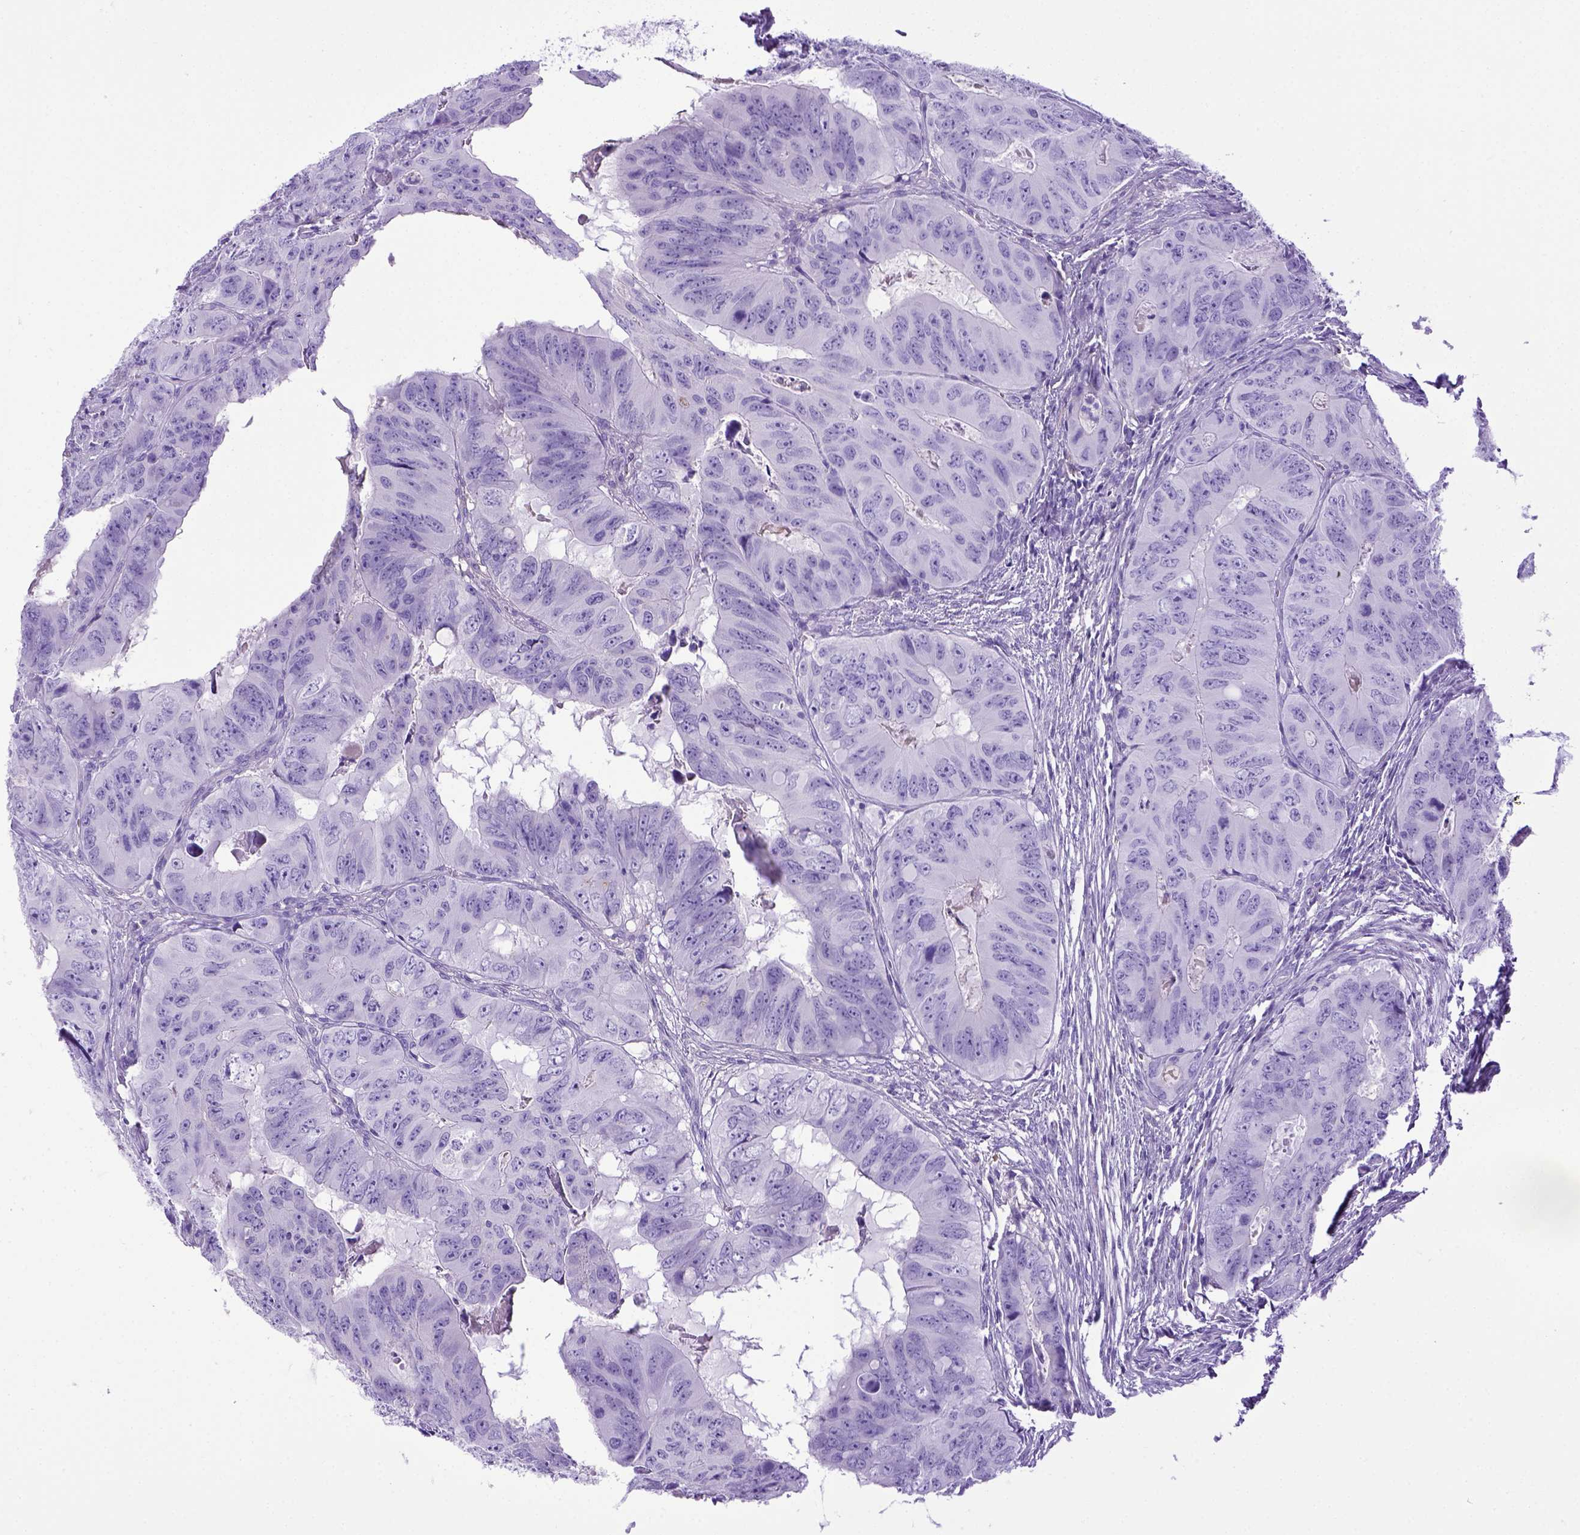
{"staining": {"intensity": "negative", "quantity": "none", "location": "none"}, "tissue": "colorectal cancer", "cell_type": "Tumor cells", "image_type": "cancer", "snomed": [{"axis": "morphology", "description": "Adenocarcinoma, NOS"}, {"axis": "topography", "description": "Colon"}], "caption": "The histopathology image demonstrates no significant staining in tumor cells of colorectal cancer.", "gene": "ITIH4", "patient": {"sex": "male", "age": 79}}